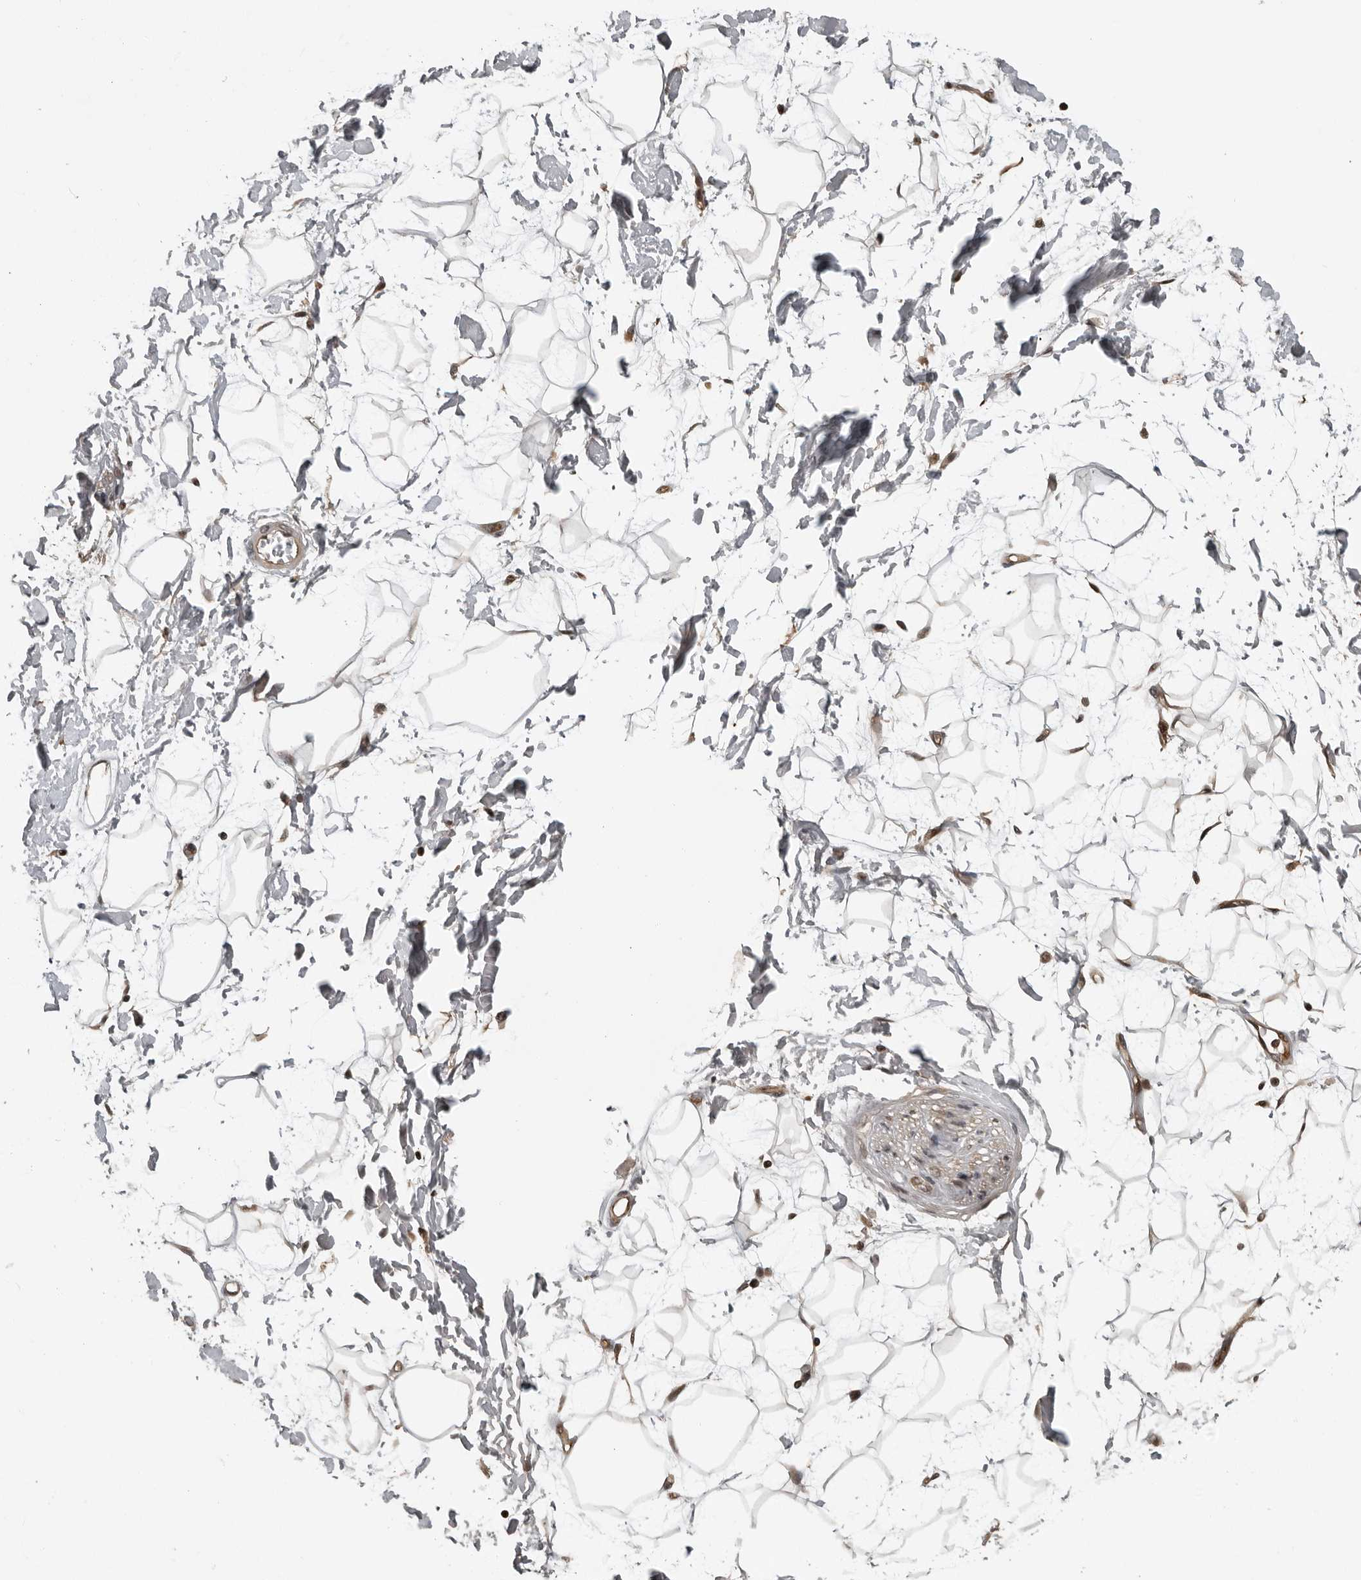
{"staining": {"intensity": "negative", "quantity": "none", "location": "none"}, "tissue": "adipose tissue", "cell_type": "Adipocytes", "image_type": "normal", "snomed": [{"axis": "morphology", "description": "Normal tissue, NOS"}, {"axis": "topography", "description": "Soft tissue"}], "caption": "DAB immunohistochemical staining of benign adipose tissue exhibits no significant positivity in adipocytes.", "gene": "PRRX2", "patient": {"sex": "male", "age": 72}}